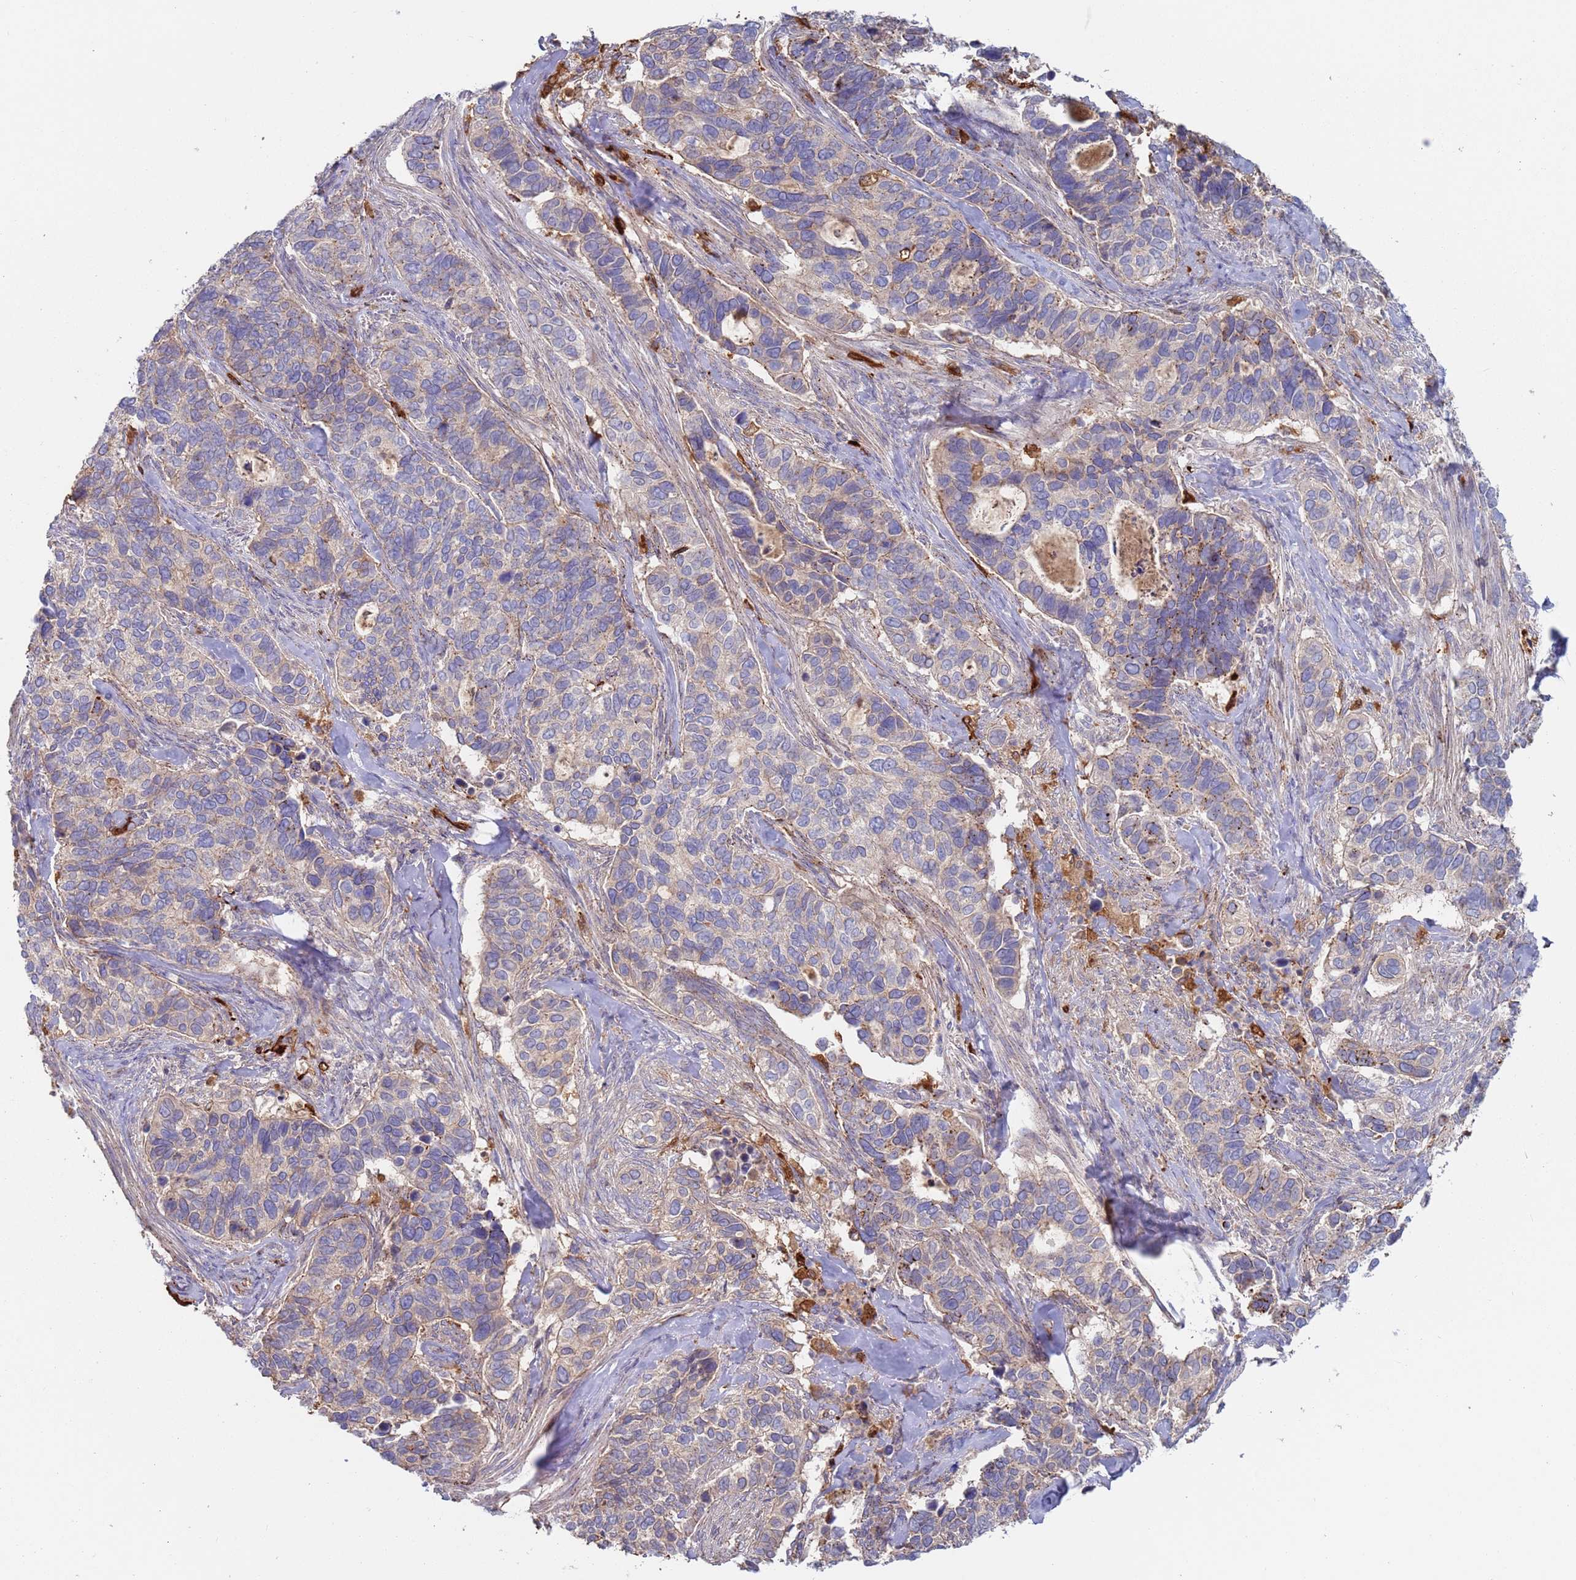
{"staining": {"intensity": "negative", "quantity": "none", "location": "none"}, "tissue": "cervical cancer", "cell_type": "Tumor cells", "image_type": "cancer", "snomed": [{"axis": "morphology", "description": "Squamous cell carcinoma, NOS"}, {"axis": "topography", "description": "Cervix"}], "caption": "This is an immunohistochemistry histopathology image of human squamous cell carcinoma (cervical). There is no expression in tumor cells.", "gene": "MALRD1", "patient": {"sex": "female", "age": 38}}